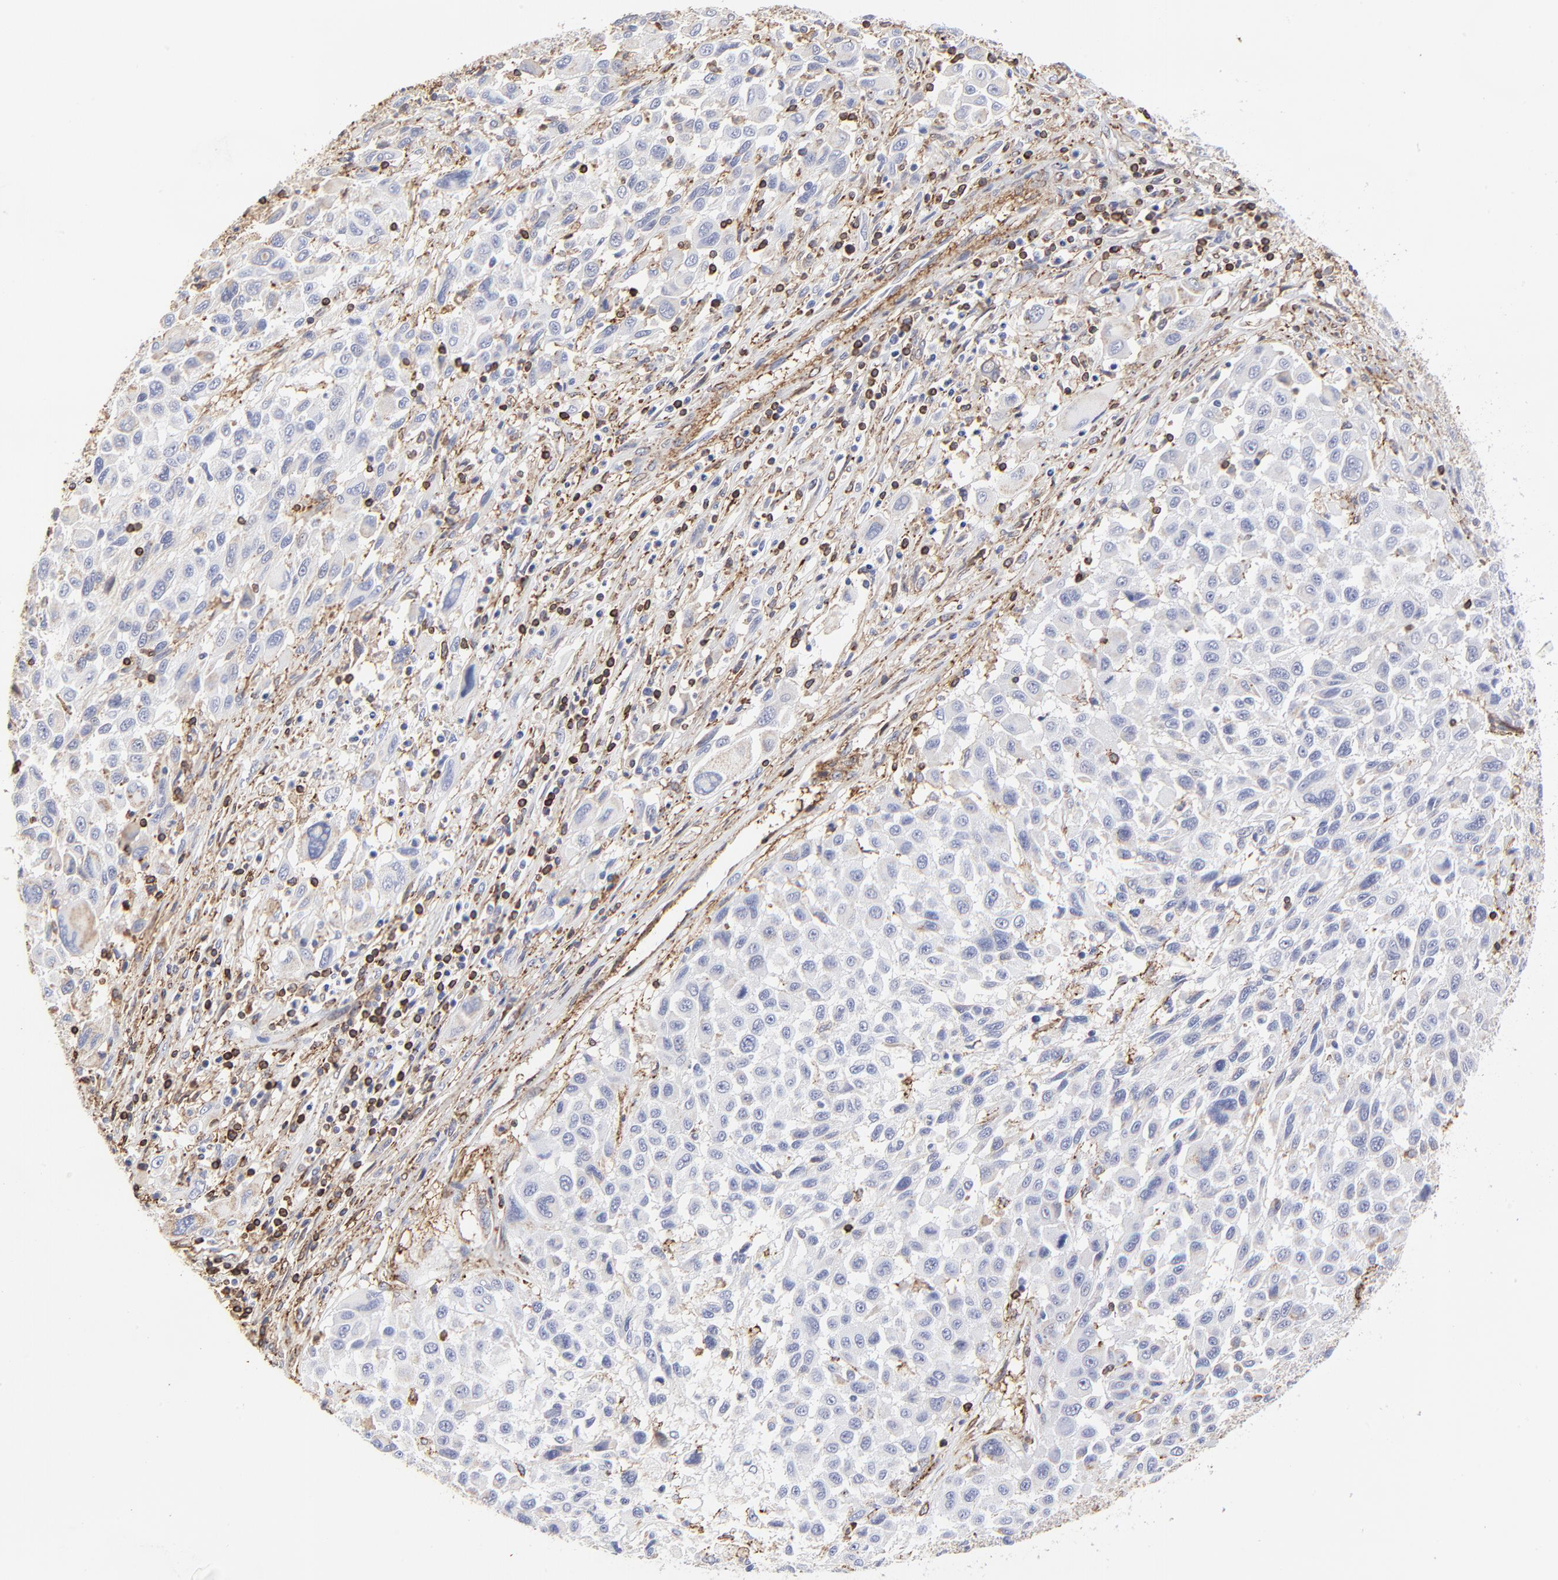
{"staining": {"intensity": "negative", "quantity": "none", "location": "none"}, "tissue": "melanoma", "cell_type": "Tumor cells", "image_type": "cancer", "snomed": [{"axis": "morphology", "description": "Malignant melanoma, Metastatic site"}, {"axis": "topography", "description": "Lymph node"}], "caption": "Histopathology image shows no protein positivity in tumor cells of malignant melanoma (metastatic site) tissue. (Stains: DAB immunohistochemistry (IHC) with hematoxylin counter stain, Microscopy: brightfield microscopy at high magnification).", "gene": "ANXA6", "patient": {"sex": "male", "age": 61}}